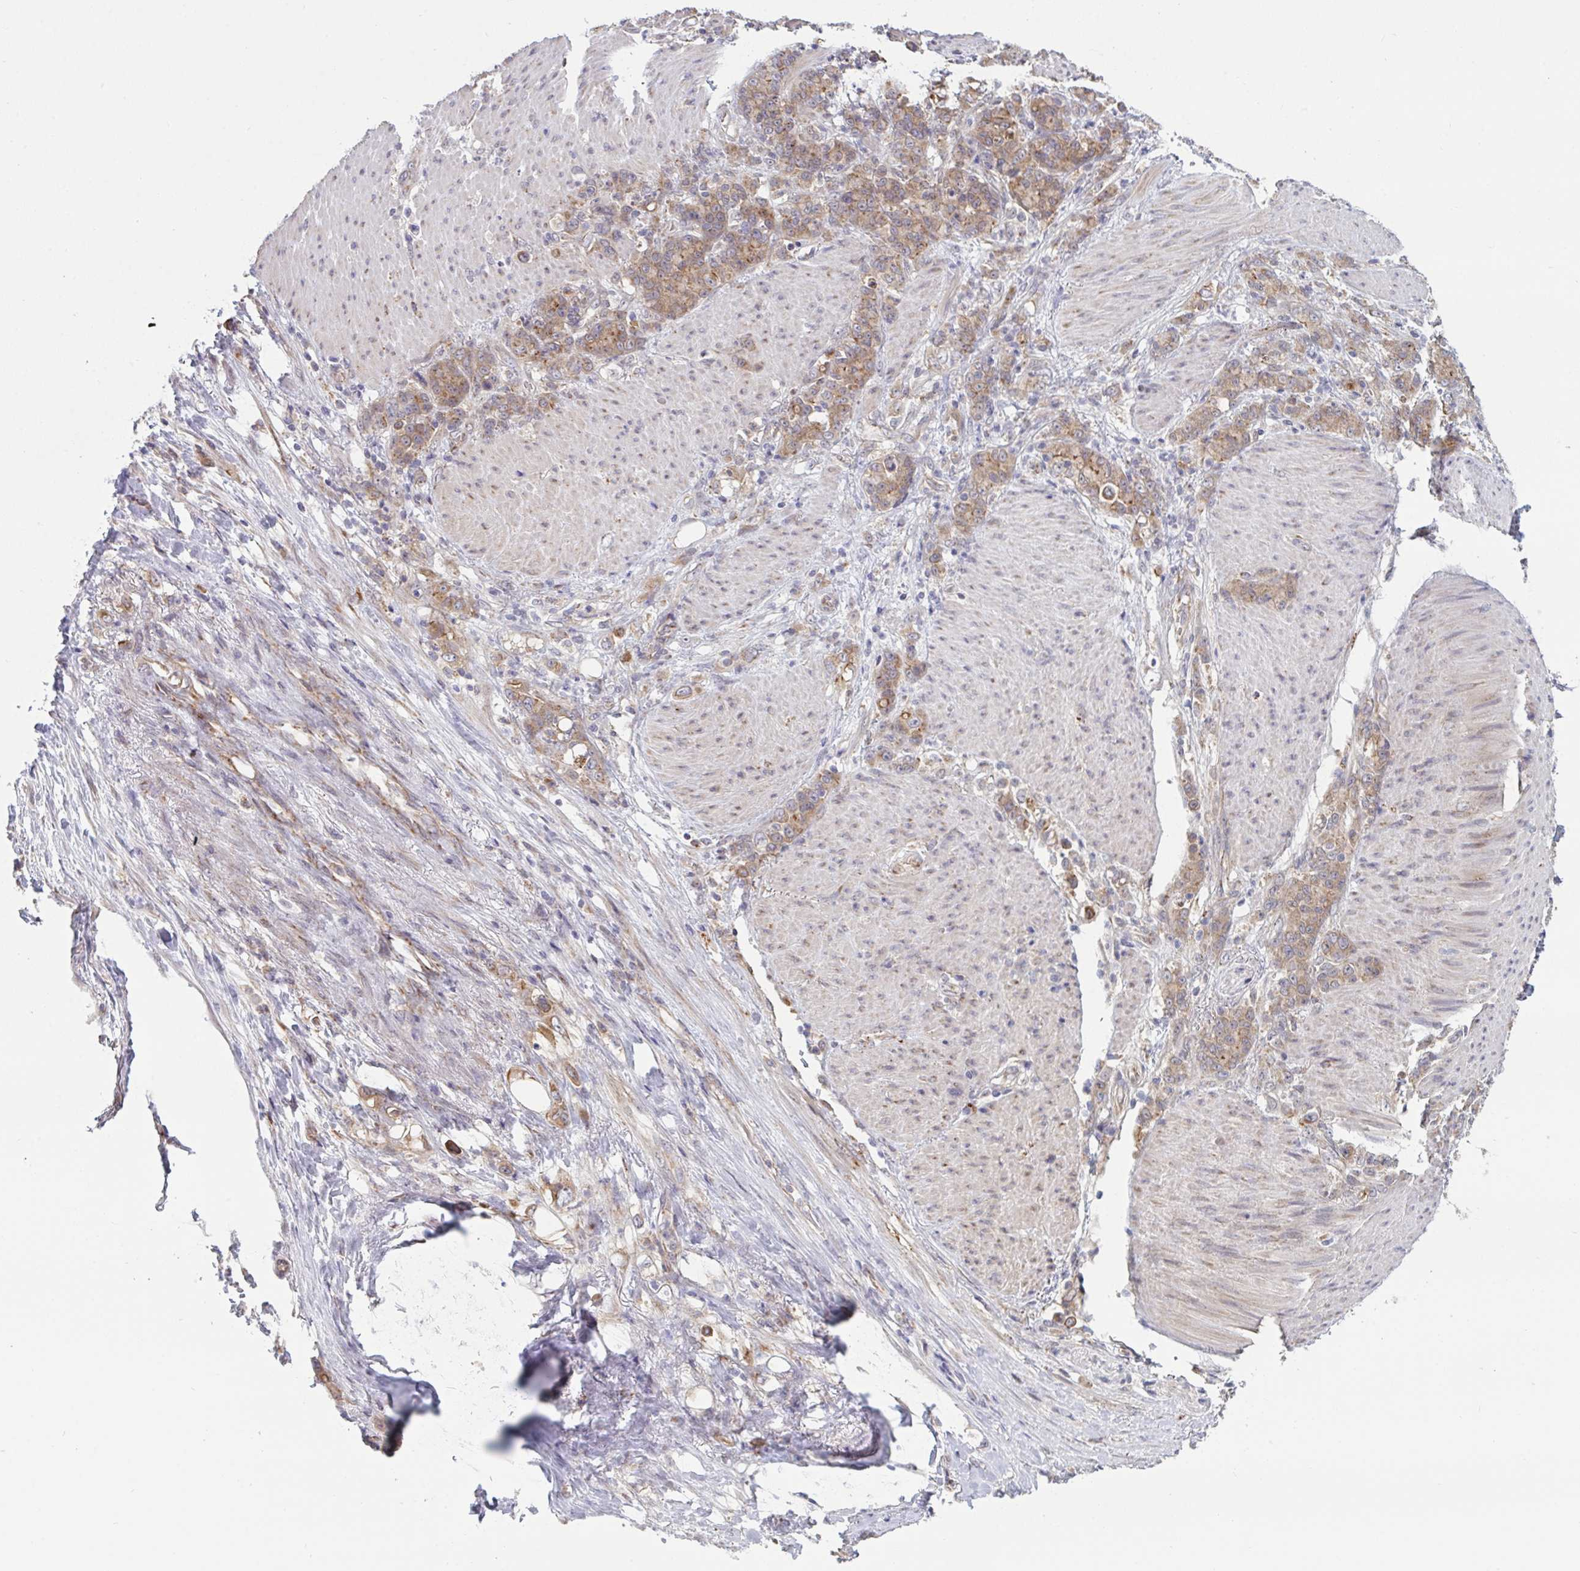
{"staining": {"intensity": "moderate", "quantity": ">75%", "location": "cytoplasmic/membranous"}, "tissue": "stomach cancer", "cell_type": "Tumor cells", "image_type": "cancer", "snomed": [{"axis": "morphology", "description": "Adenocarcinoma, NOS"}, {"axis": "topography", "description": "Stomach"}], "caption": "Protein expression analysis of human stomach cancer (adenocarcinoma) reveals moderate cytoplasmic/membranous positivity in approximately >75% of tumor cells.", "gene": "XAF1", "patient": {"sex": "female", "age": 79}}